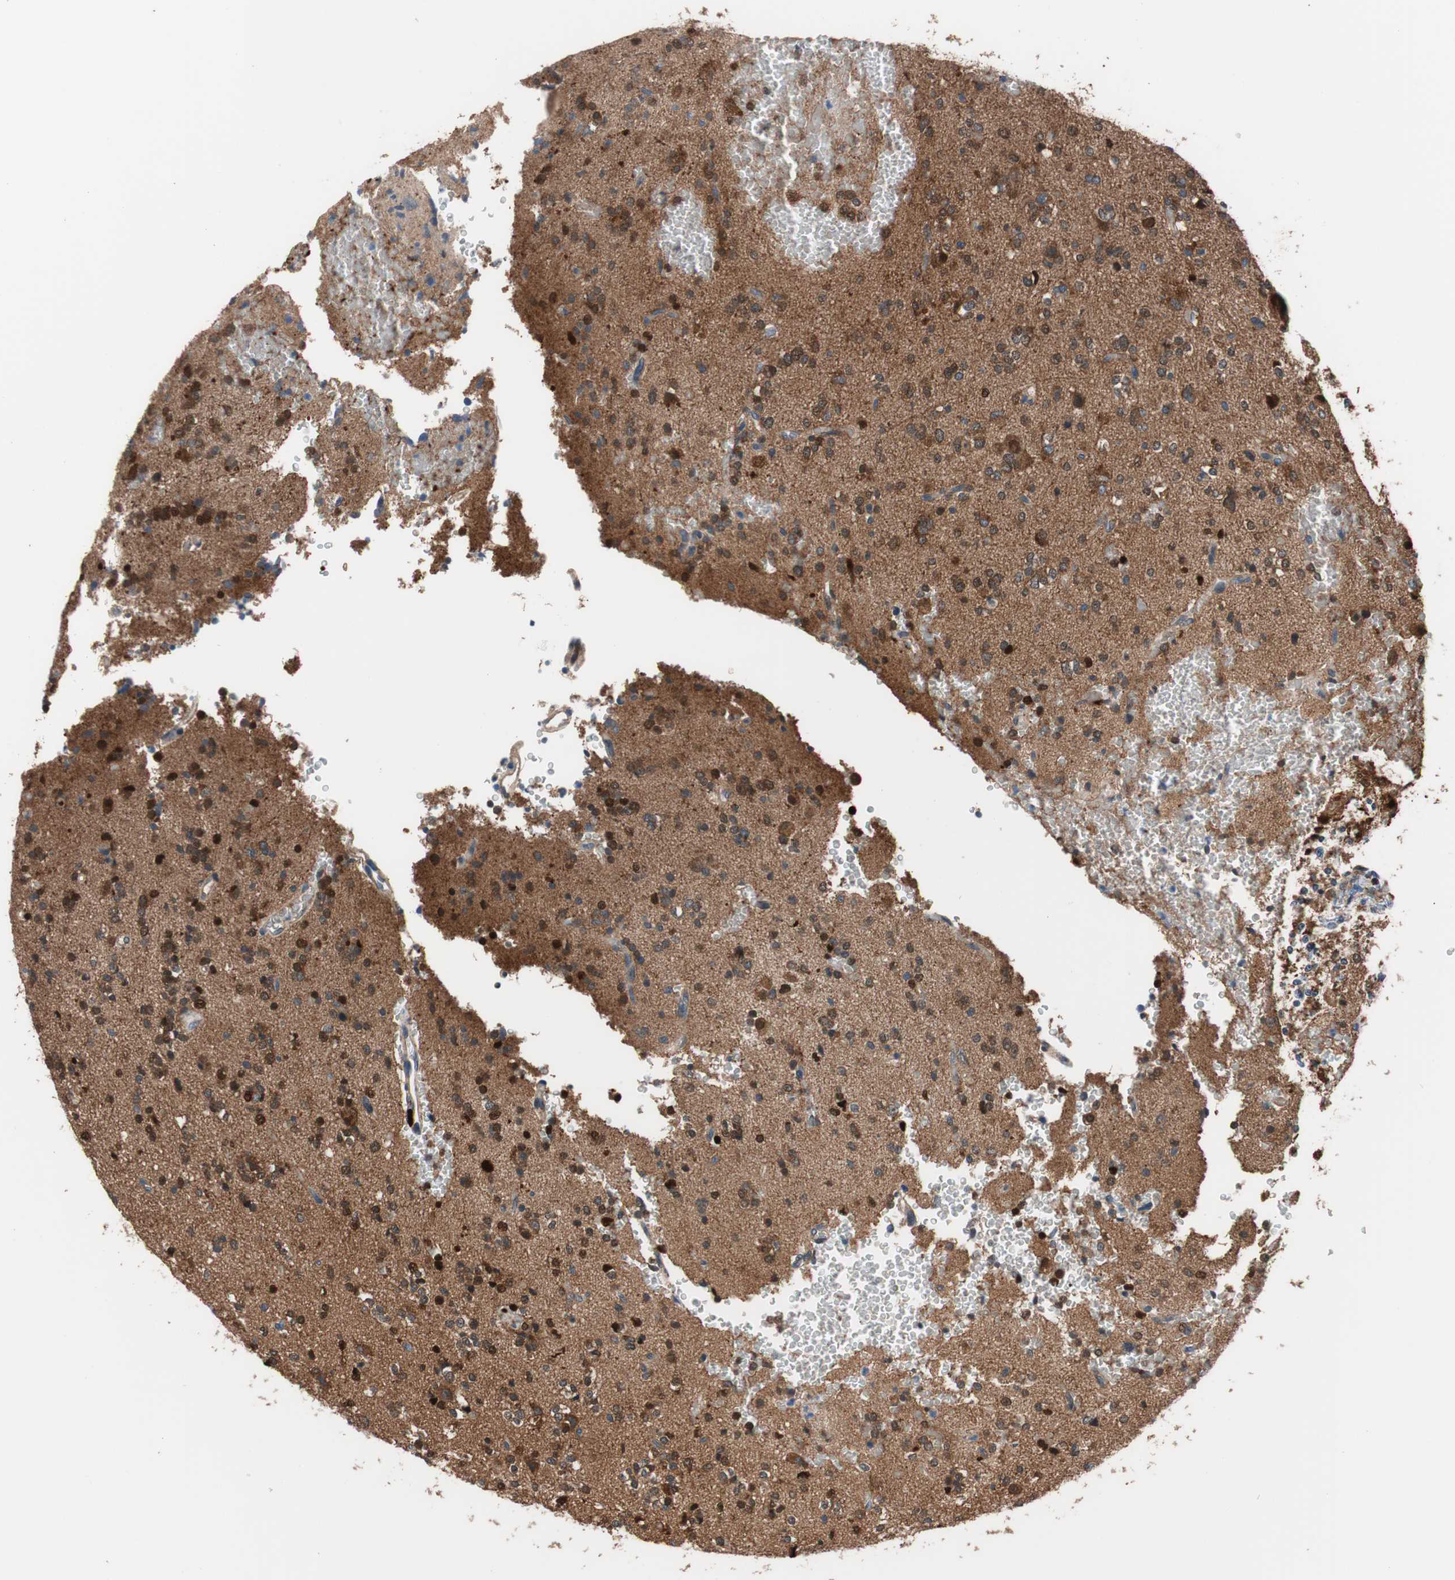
{"staining": {"intensity": "strong", "quantity": "25%-75%", "location": "cytoplasmic/membranous,nuclear"}, "tissue": "glioma", "cell_type": "Tumor cells", "image_type": "cancer", "snomed": [{"axis": "morphology", "description": "Glioma, malignant, High grade"}, {"axis": "topography", "description": "Brain"}], "caption": "About 25%-75% of tumor cells in glioma demonstrate strong cytoplasmic/membranous and nuclear protein expression as visualized by brown immunohistochemical staining.", "gene": "PRDX2", "patient": {"sex": "male", "age": 47}}